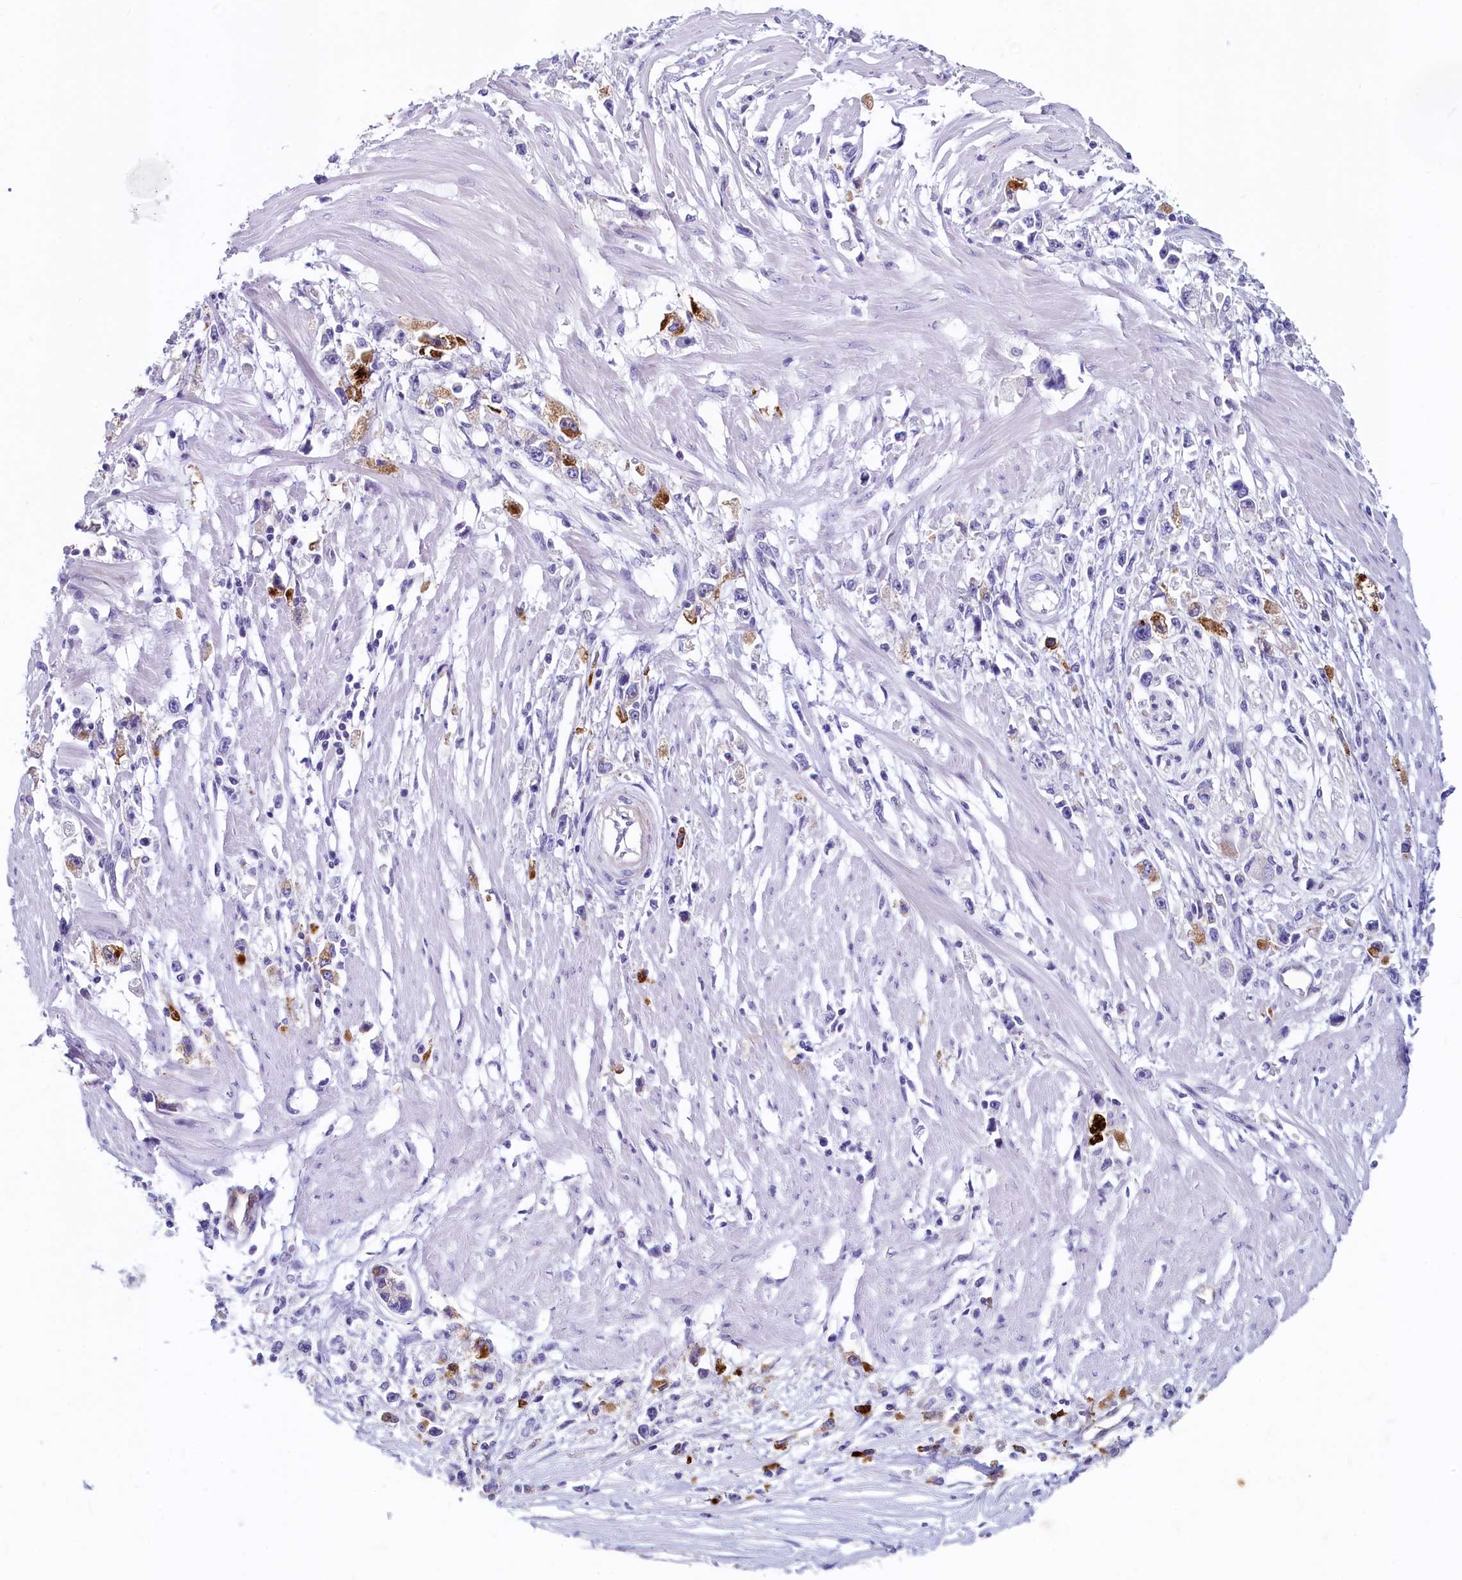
{"staining": {"intensity": "moderate", "quantity": "<25%", "location": "cytoplasmic/membranous"}, "tissue": "stomach cancer", "cell_type": "Tumor cells", "image_type": "cancer", "snomed": [{"axis": "morphology", "description": "Adenocarcinoma, NOS"}, {"axis": "topography", "description": "Stomach"}], "caption": "Immunohistochemistry staining of stomach cancer, which demonstrates low levels of moderate cytoplasmic/membranous expression in about <25% of tumor cells indicating moderate cytoplasmic/membranous protein positivity. The staining was performed using DAB (brown) for protein detection and nuclei were counterstained in hematoxylin (blue).", "gene": "INSC", "patient": {"sex": "female", "age": 59}}